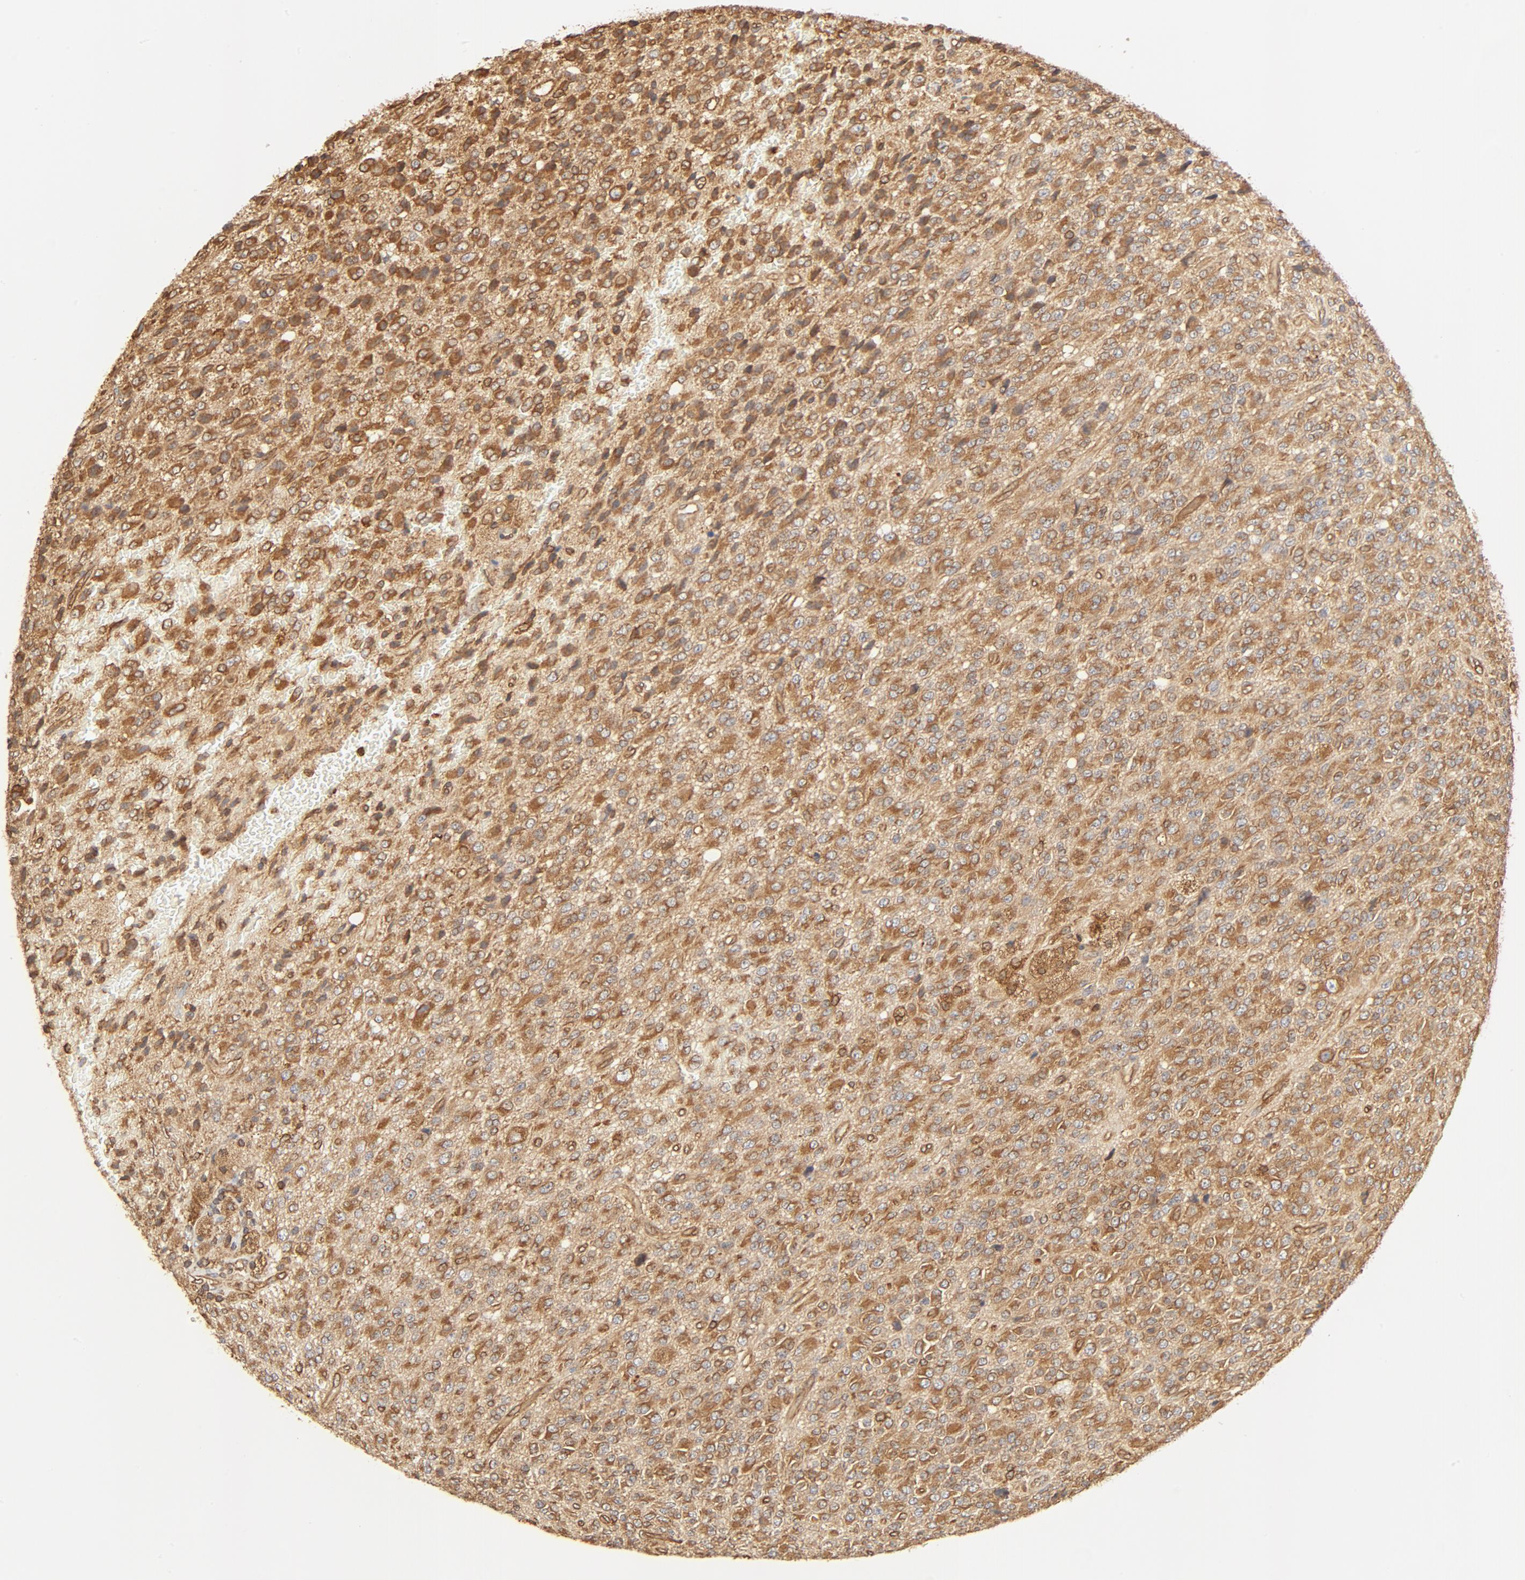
{"staining": {"intensity": "moderate", "quantity": ">75%", "location": "cytoplasmic/membranous"}, "tissue": "glioma", "cell_type": "Tumor cells", "image_type": "cancer", "snomed": [{"axis": "morphology", "description": "Glioma, malignant, High grade"}, {"axis": "topography", "description": "pancreas cauda"}], "caption": "A high-resolution histopathology image shows immunohistochemistry staining of malignant high-grade glioma, which reveals moderate cytoplasmic/membranous expression in approximately >75% of tumor cells.", "gene": "BCAP31", "patient": {"sex": "male", "age": 60}}